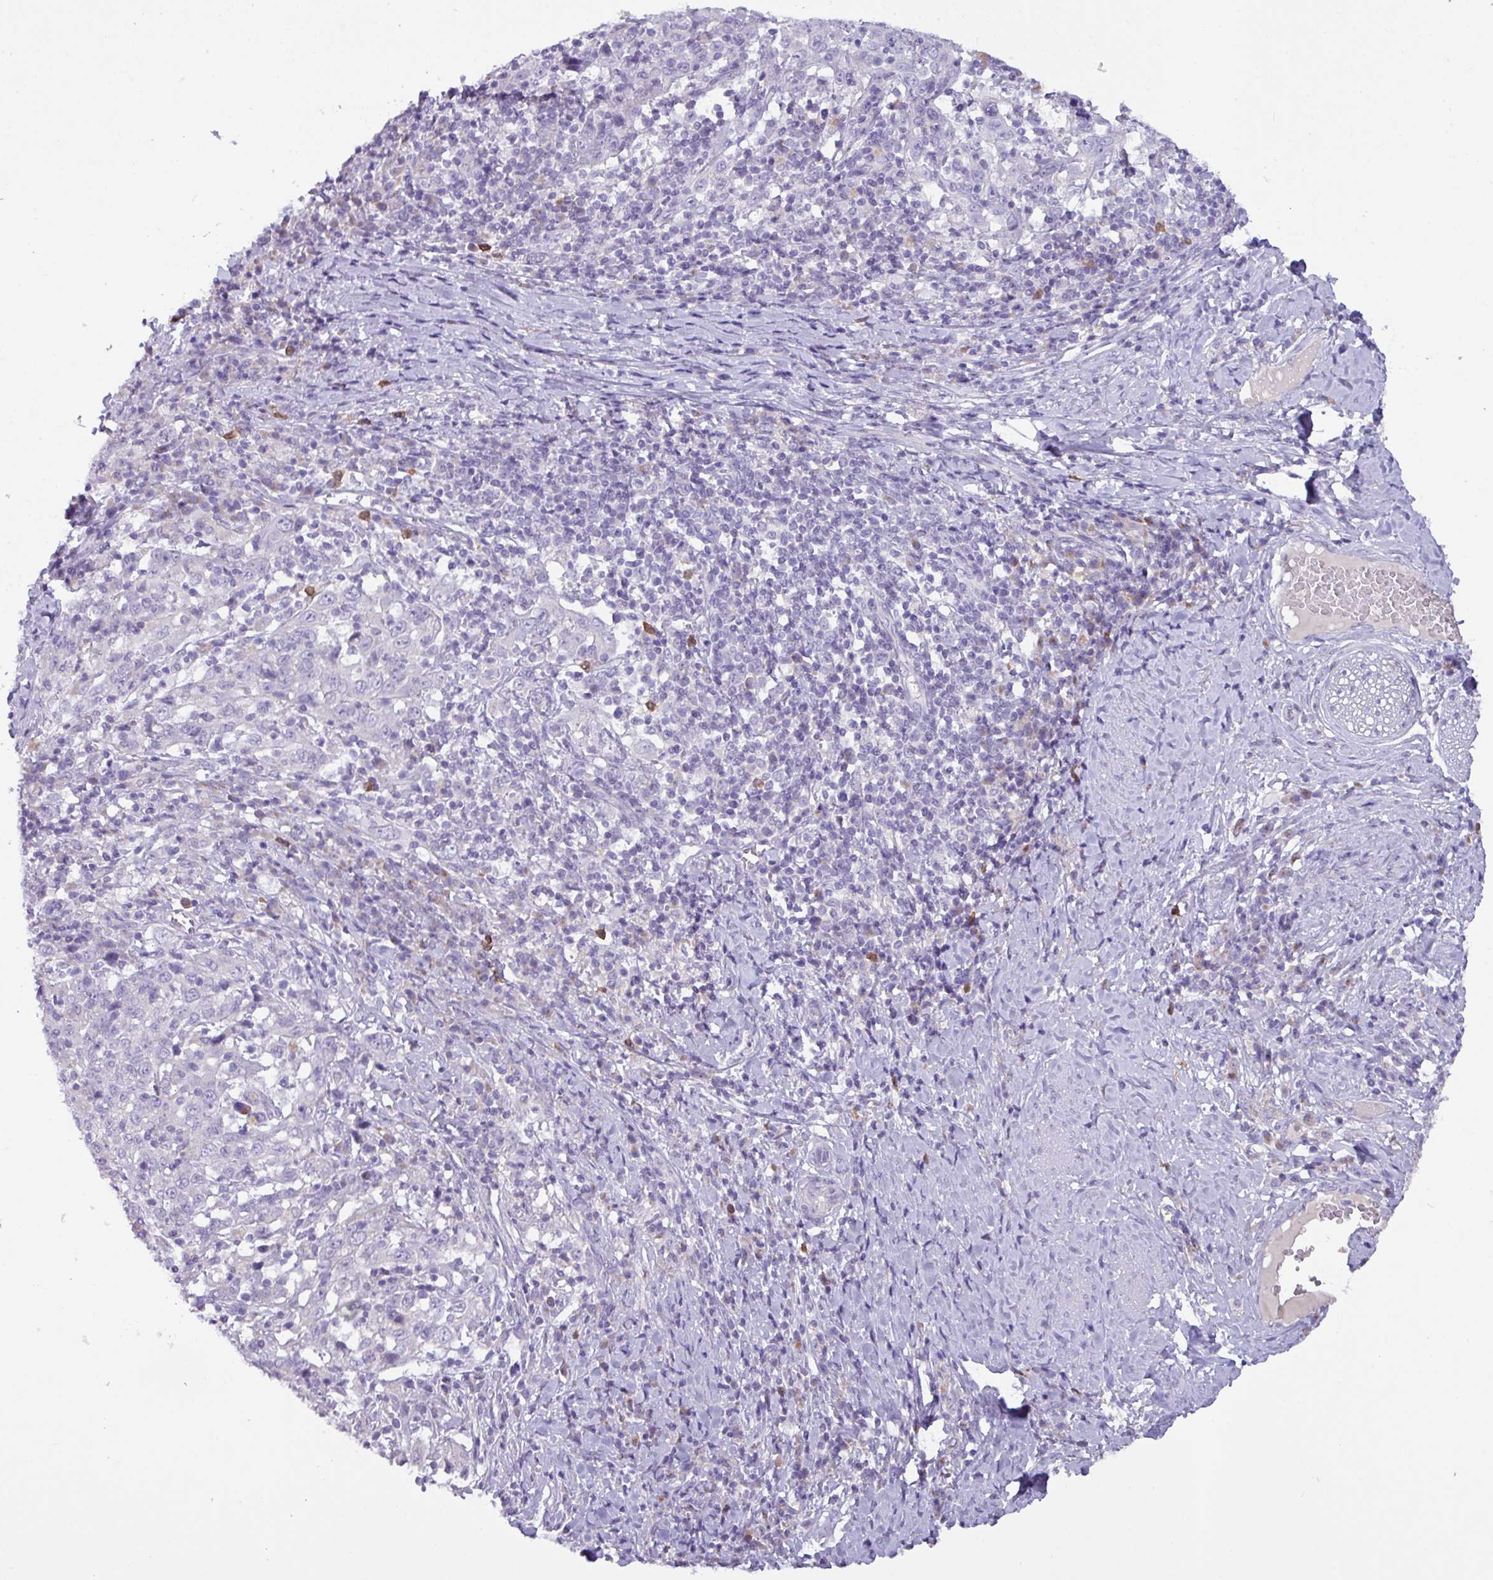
{"staining": {"intensity": "negative", "quantity": "none", "location": "none"}, "tissue": "cervical cancer", "cell_type": "Tumor cells", "image_type": "cancer", "snomed": [{"axis": "morphology", "description": "Squamous cell carcinoma, NOS"}, {"axis": "topography", "description": "Cervix"}], "caption": "IHC image of neoplastic tissue: cervical cancer (squamous cell carcinoma) stained with DAB (3,3'-diaminobenzidine) displays no significant protein positivity in tumor cells.", "gene": "ZNF524", "patient": {"sex": "female", "age": 46}}